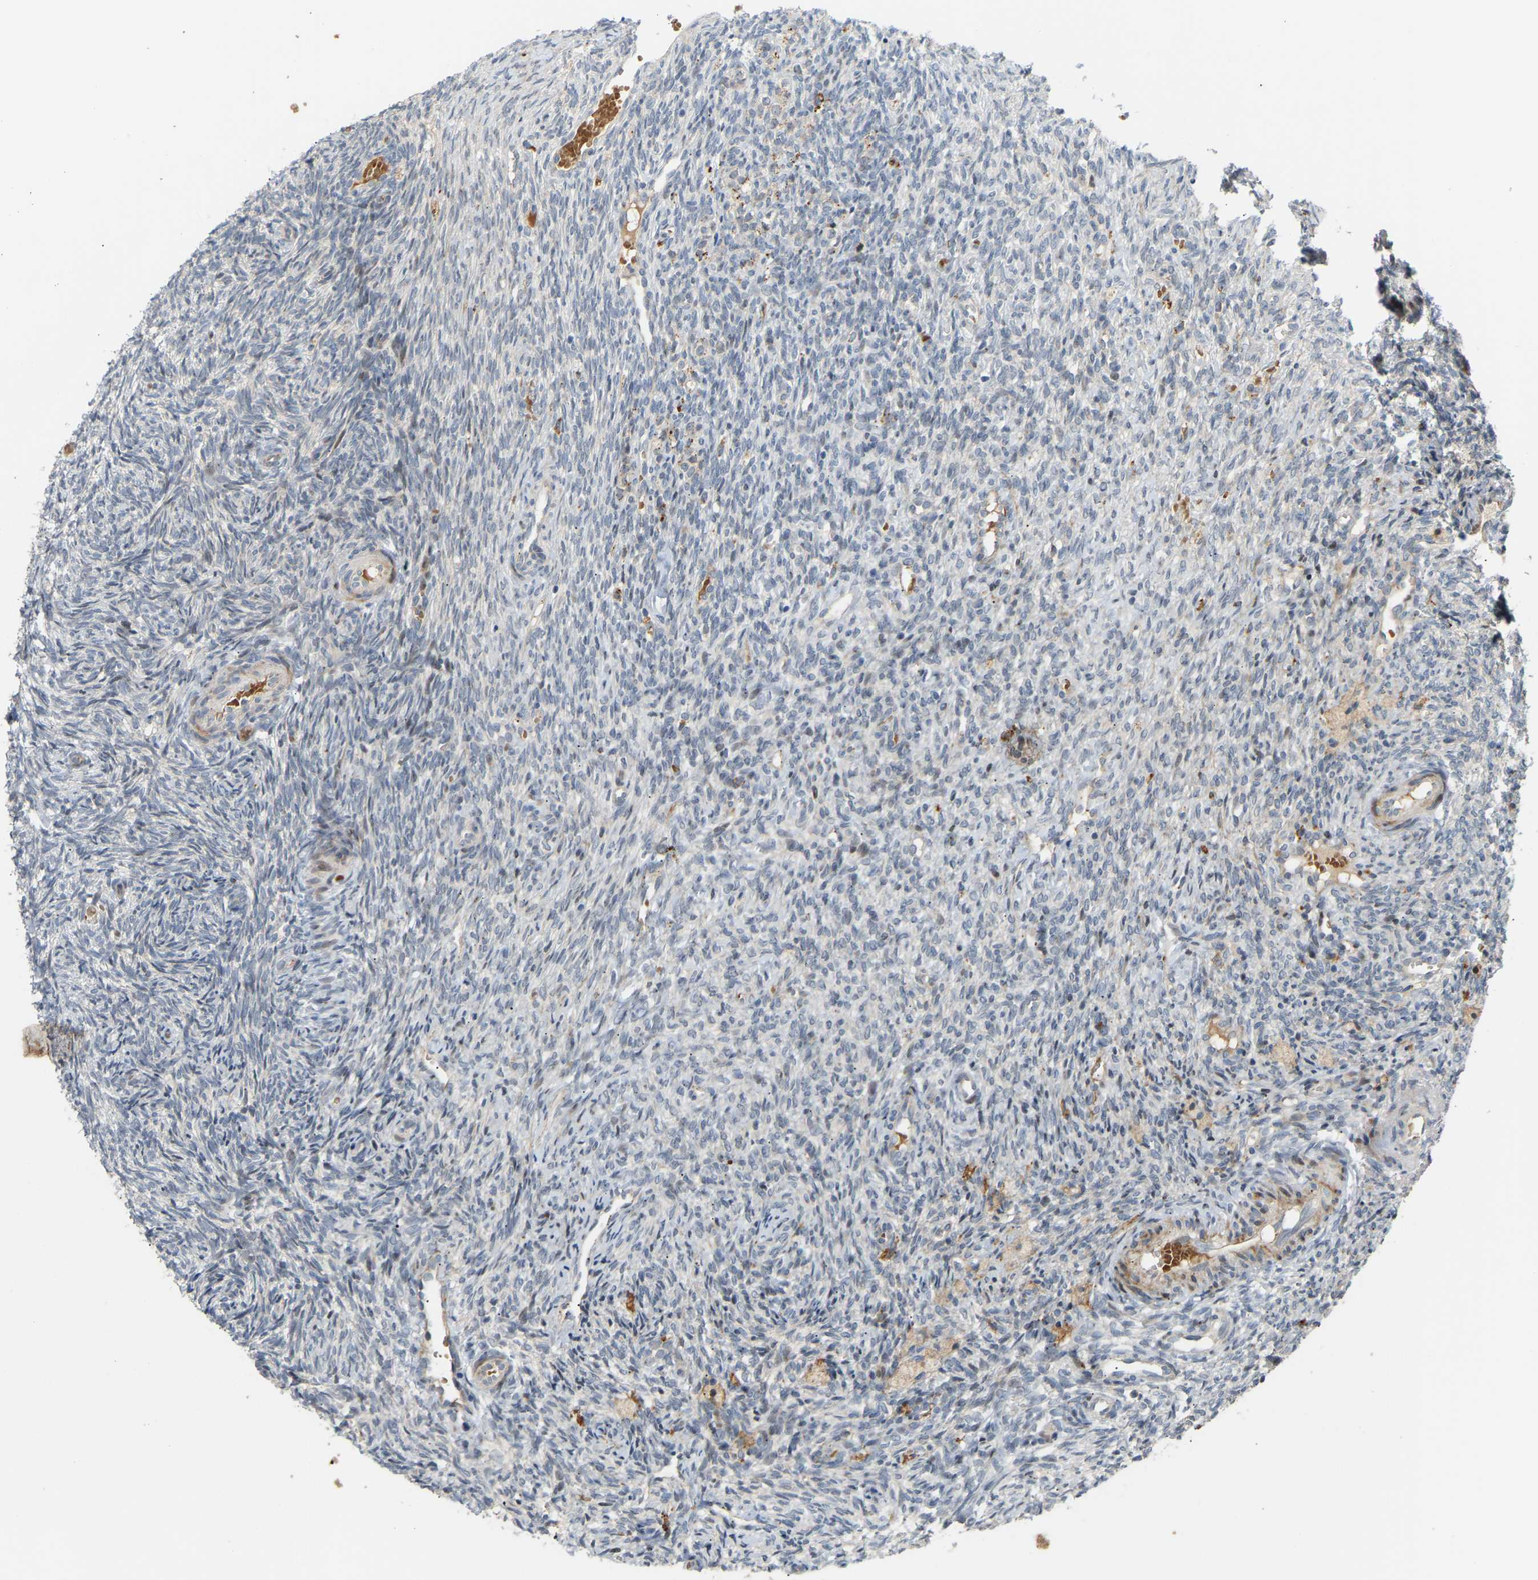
{"staining": {"intensity": "weak", "quantity": ">75%", "location": "cytoplasmic/membranous"}, "tissue": "ovary", "cell_type": "Follicle cells", "image_type": "normal", "snomed": [{"axis": "morphology", "description": "Normal tissue, NOS"}, {"axis": "topography", "description": "Ovary"}], "caption": "Ovary stained for a protein exhibits weak cytoplasmic/membranous positivity in follicle cells. (brown staining indicates protein expression, while blue staining denotes nuclei).", "gene": "POGLUT2", "patient": {"sex": "female", "age": 41}}